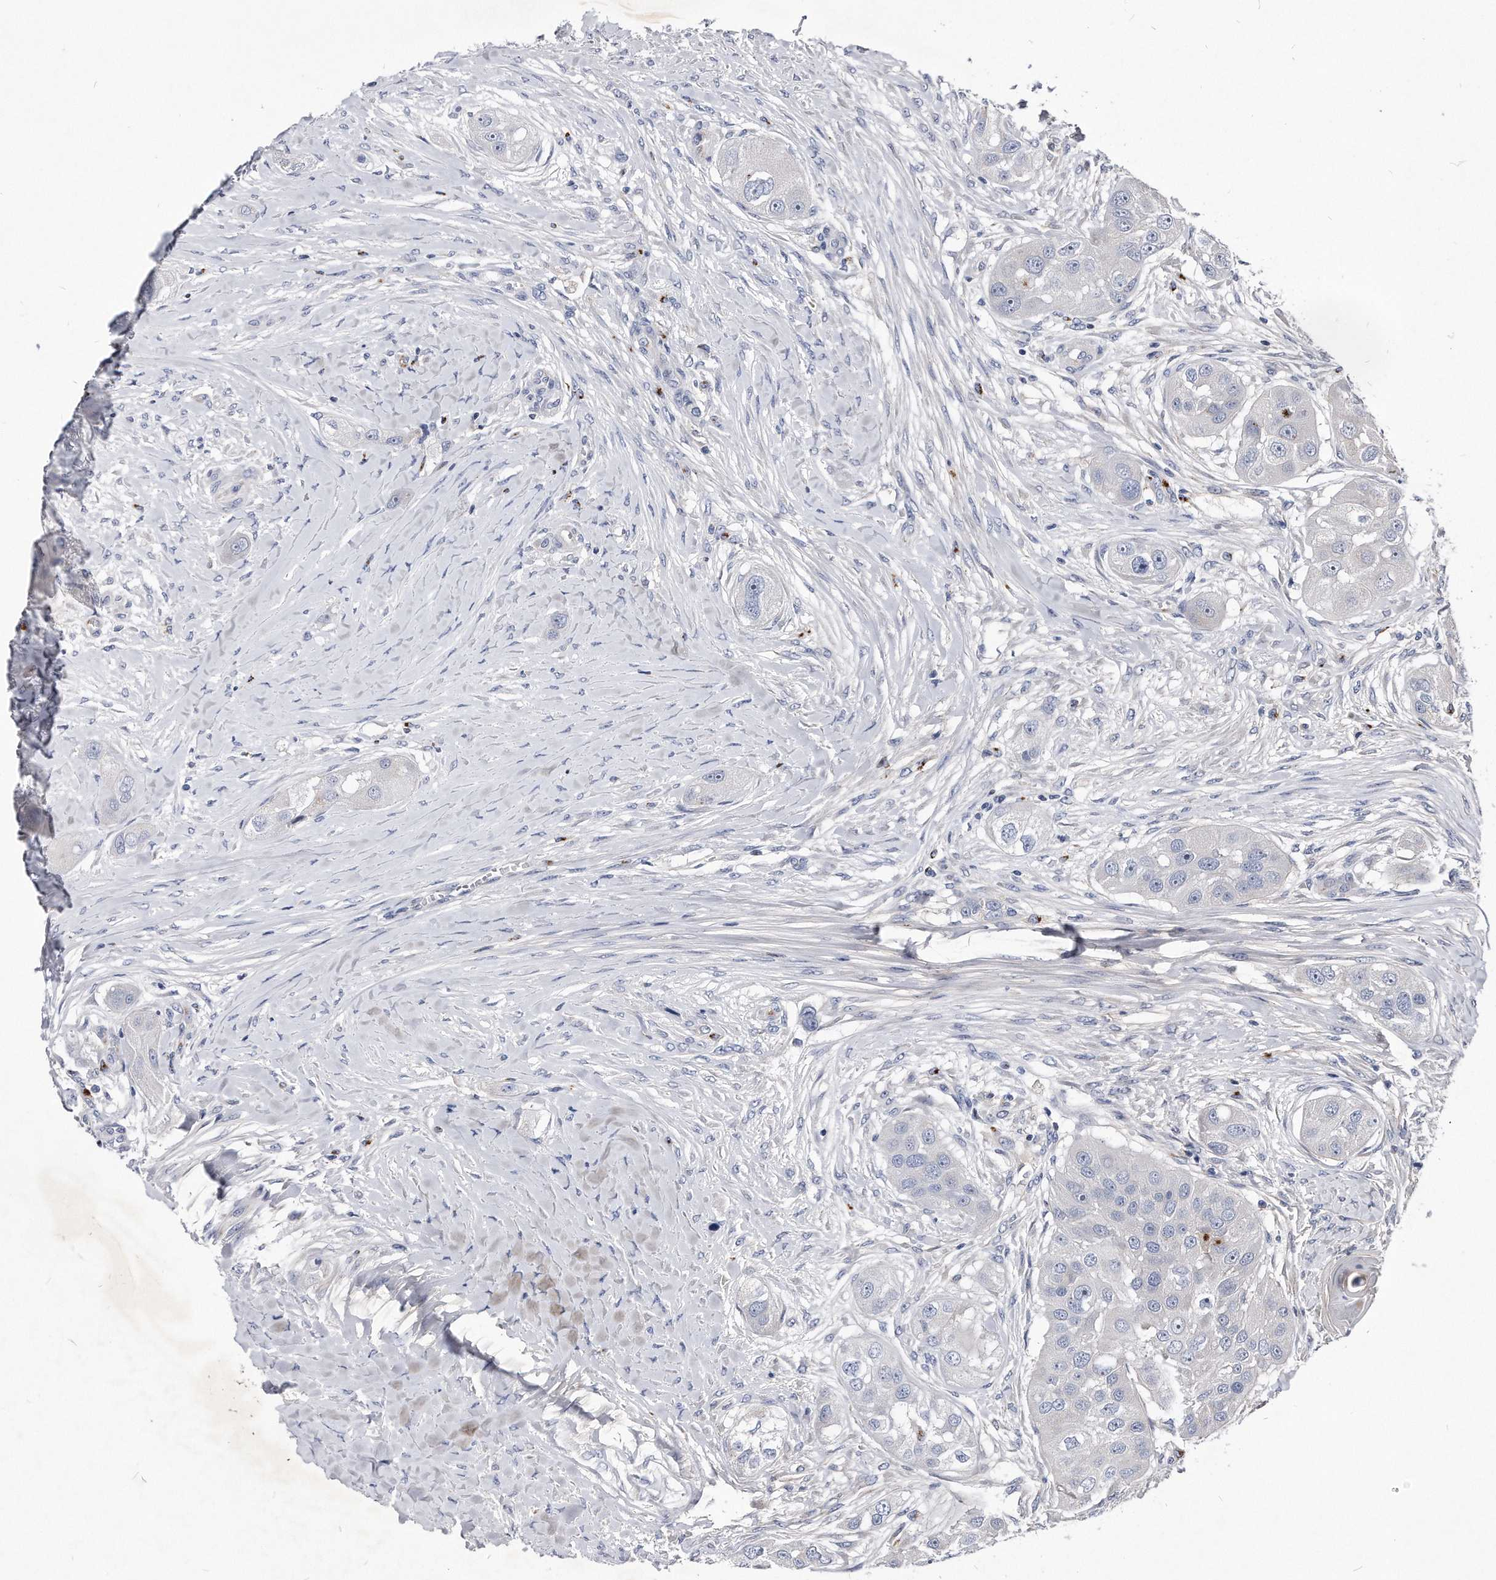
{"staining": {"intensity": "negative", "quantity": "none", "location": "none"}, "tissue": "head and neck cancer", "cell_type": "Tumor cells", "image_type": "cancer", "snomed": [{"axis": "morphology", "description": "Normal tissue, NOS"}, {"axis": "morphology", "description": "Squamous cell carcinoma, NOS"}, {"axis": "topography", "description": "Skeletal muscle"}, {"axis": "topography", "description": "Head-Neck"}], "caption": "A photomicrograph of human head and neck cancer is negative for staining in tumor cells.", "gene": "MGAT4A", "patient": {"sex": "male", "age": 51}}